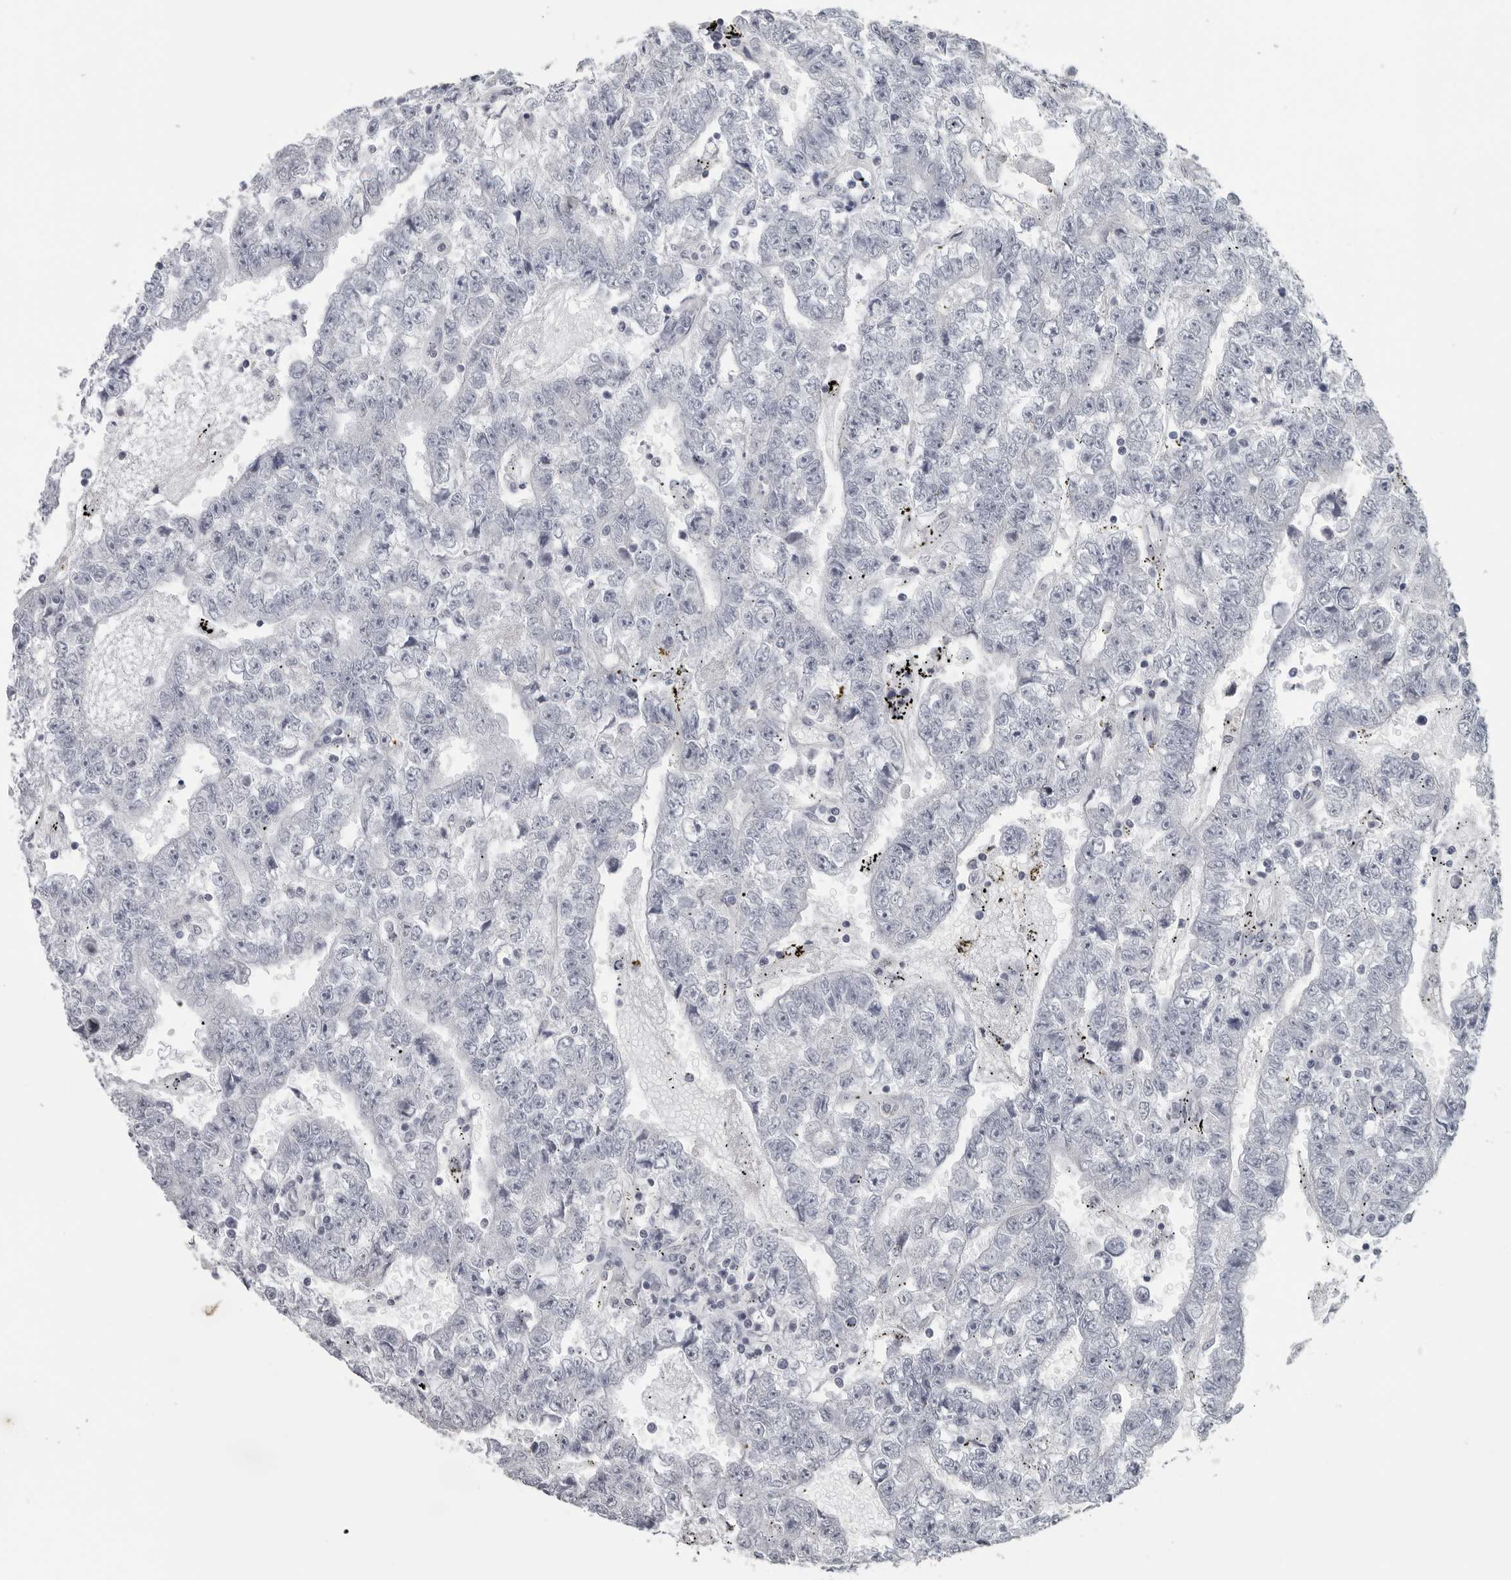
{"staining": {"intensity": "negative", "quantity": "none", "location": "none"}, "tissue": "testis cancer", "cell_type": "Tumor cells", "image_type": "cancer", "snomed": [{"axis": "morphology", "description": "Carcinoma, Embryonal, NOS"}, {"axis": "topography", "description": "Testis"}], "caption": "Immunohistochemistry (IHC) micrograph of neoplastic tissue: testis cancer stained with DAB (3,3'-diaminobenzidine) displays no significant protein staining in tumor cells.", "gene": "OPLAH", "patient": {"sex": "male", "age": 25}}